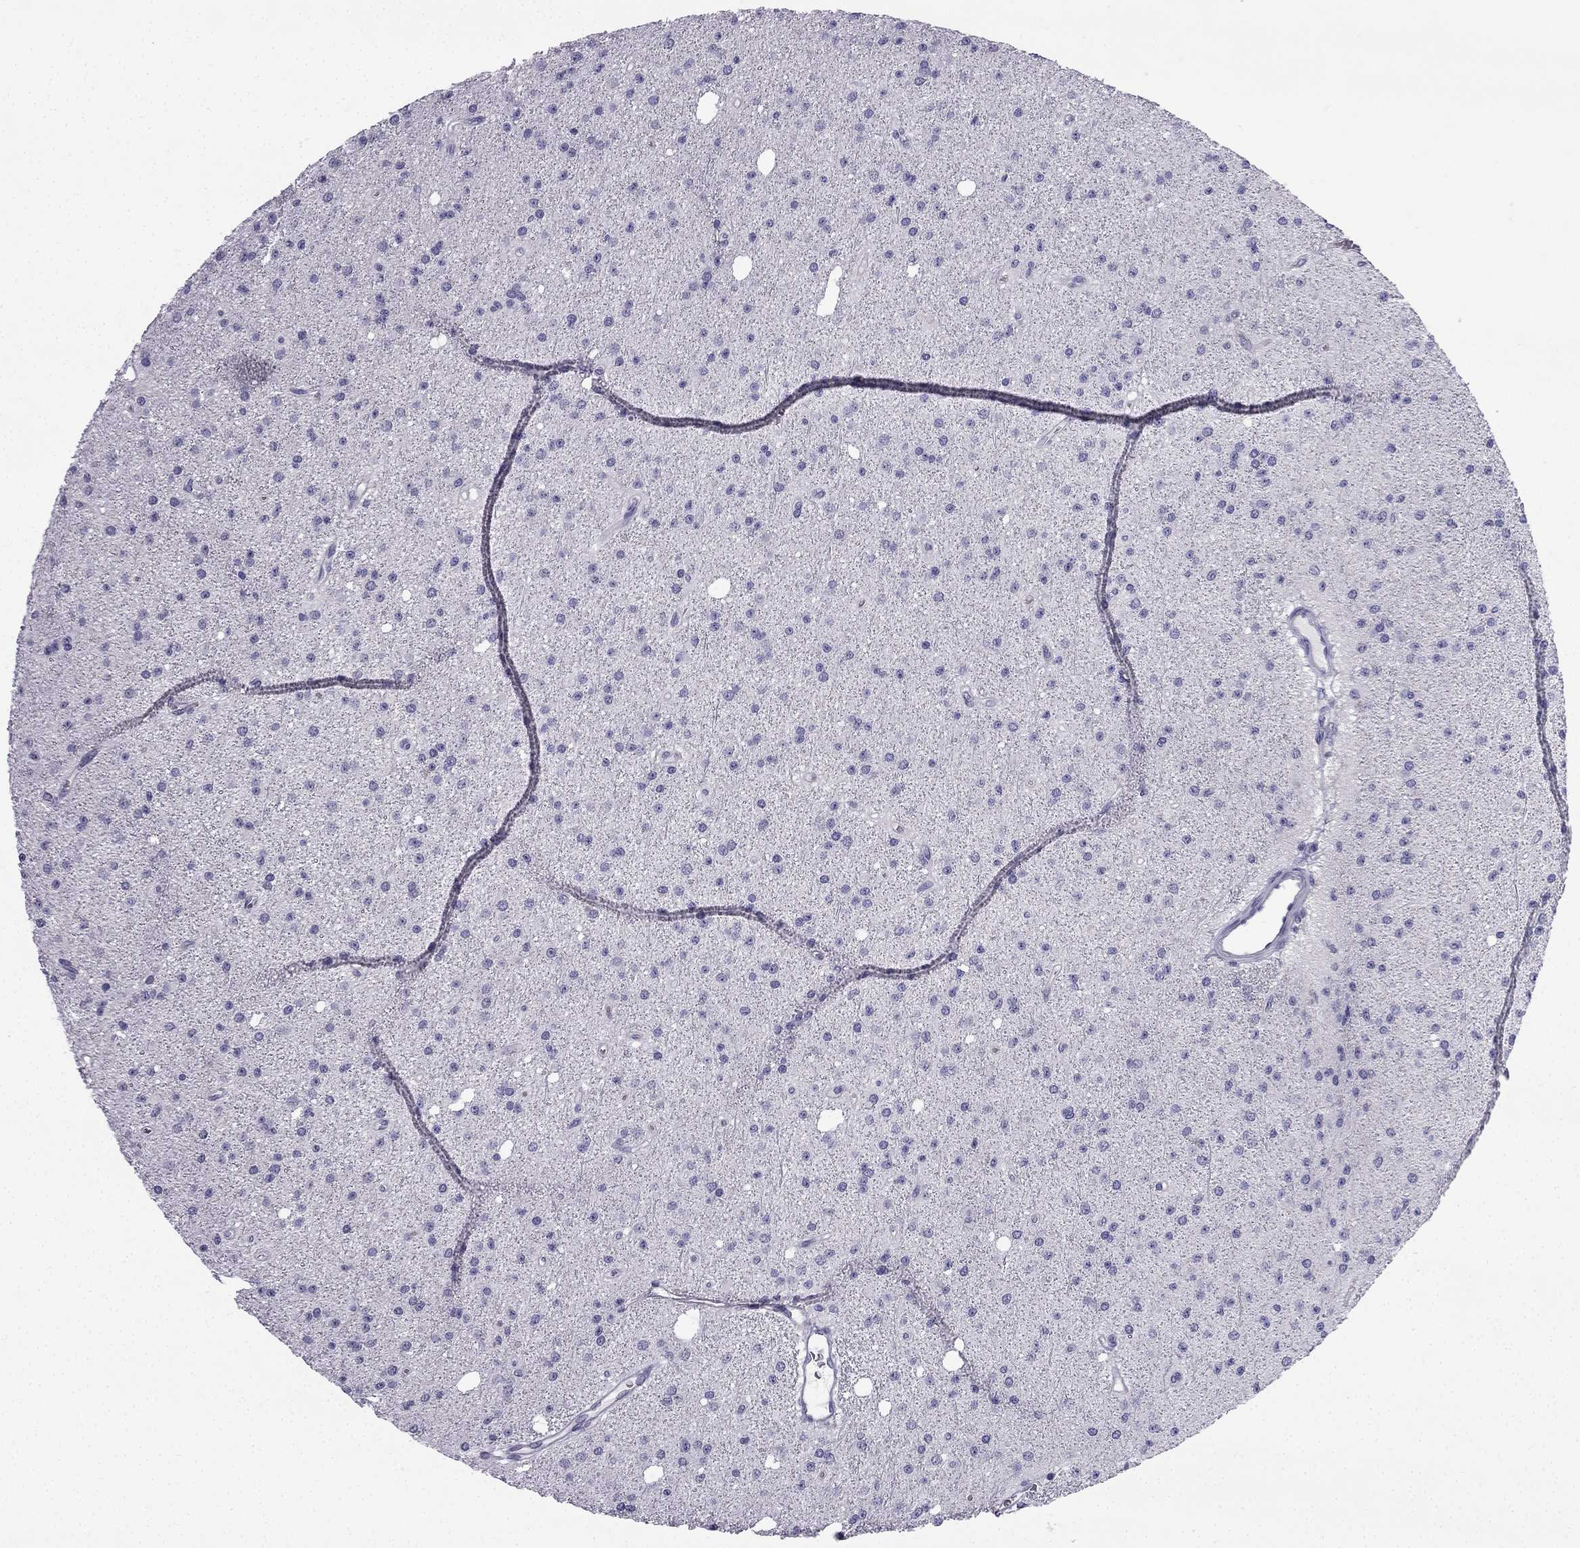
{"staining": {"intensity": "negative", "quantity": "none", "location": "none"}, "tissue": "glioma", "cell_type": "Tumor cells", "image_type": "cancer", "snomed": [{"axis": "morphology", "description": "Glioma, malignant, Low grade"}, {"axis": "topography", "description": "Brain"}], "caption": "Malignant glioma (low-grade) was stained to show a protein in brown. There is no significant staining in tumor cells. (DAB (3,3'-diaminobenzidine) IHC visualized using brightfield microscopy, high magnification).", "gene": "CFAP53", "patient": {"sex": "male", "age": 27}}